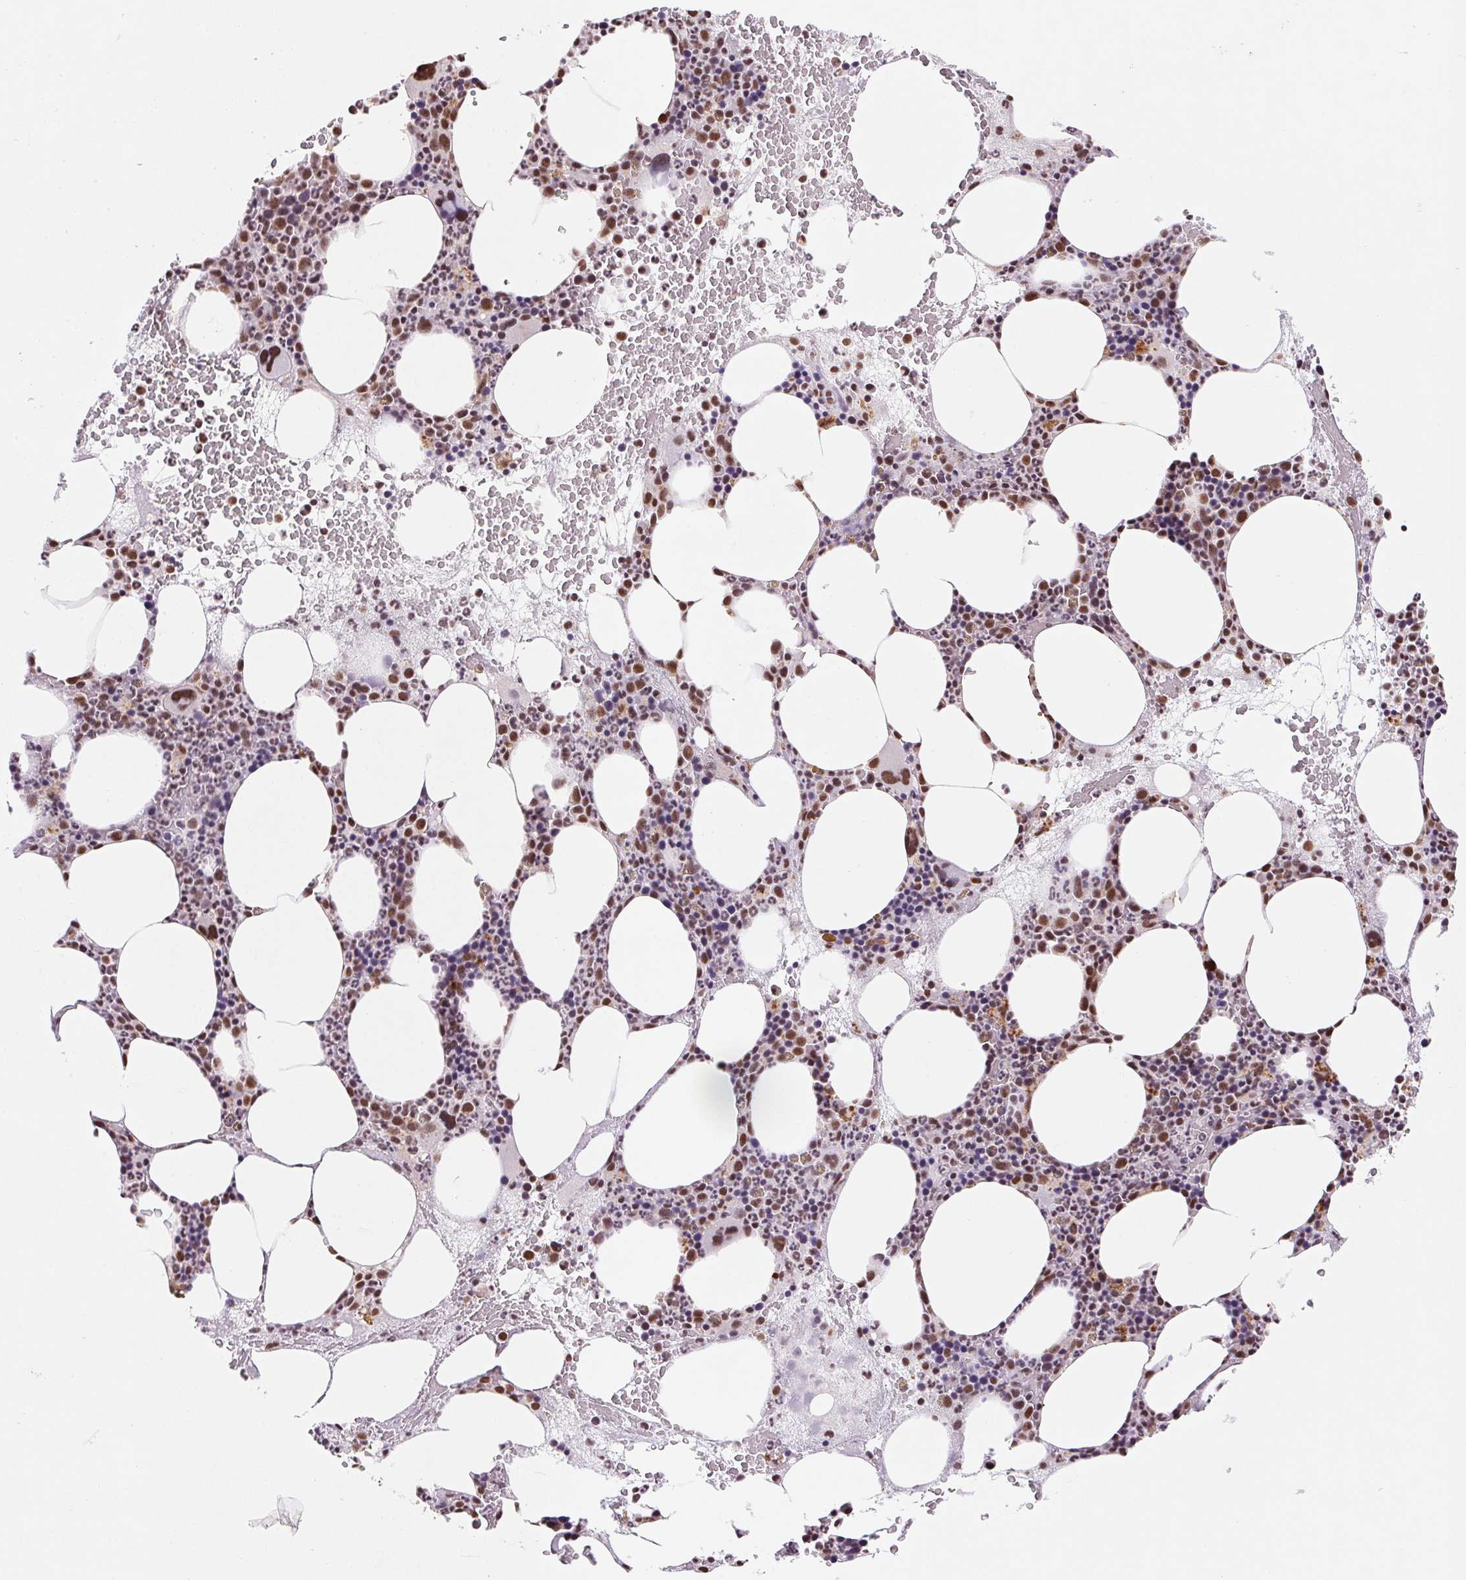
{"staining": {"intensity": "moderate", "quantity": "25%-75%", "location": "nuclear"}, "tissue": "bone marrow", "cell_type": "Hematopoietic cells", "image_type": "normal", "snomed": [{"axis": "morphology", "description": "Normal tissue, NOS"}, {"axis": "topography", "description": "Bone marrow"}], "caption": "The photomicrograph shows staining of unremarkable bone marrow, revealing moderate nuclear protein expression (brown color) within hematopoietic cells. The staining was performed using DAB to visualize the protein expression in brown, while the nuclei were stained in blue with hematoxylin (Magnification: 20x).", "gene": "SNRPG", "patient": {"sex": "male", "age": 89}}